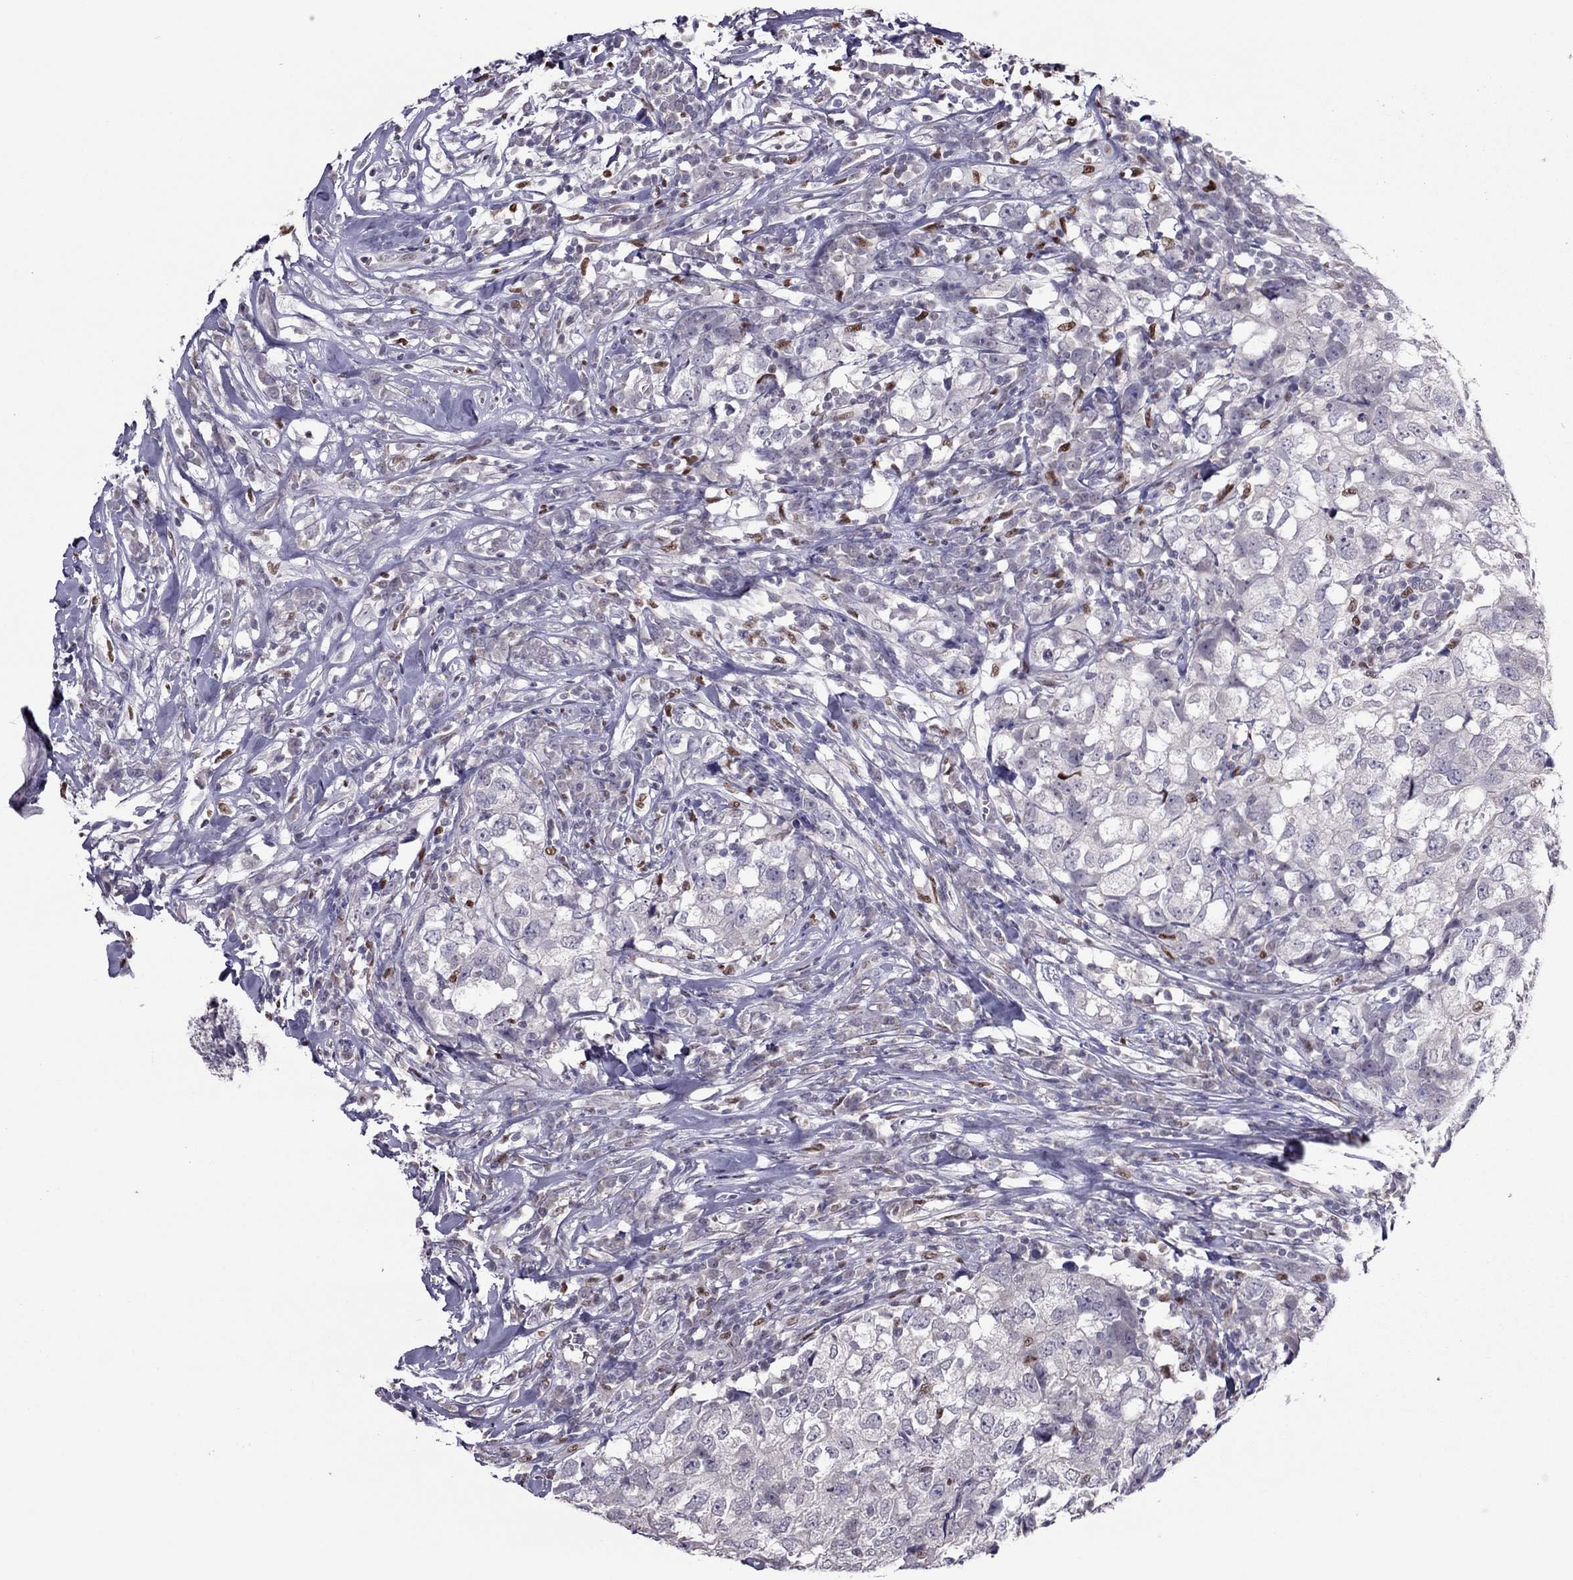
{"staining": {"intensity": "negative", "quantity": "none", "location": "none"}, "tissue": "breast cancer", "cell_type": "Tumor cells", "image_type": "cancer", "snomed": [{"axis": "morphology", "description": "Duct carcinoma"}, {"axis": "topography", "description": "Breast"}], "caption": "There is no significant expression in tumor cells of breast cancer. (Brightfield microscopy of DAB (3,3'-diaminobenzidine) immunohistochemistry at high magnification).", "gene": "SPINT3", "patient": {"sex": "female", "age": 30}}